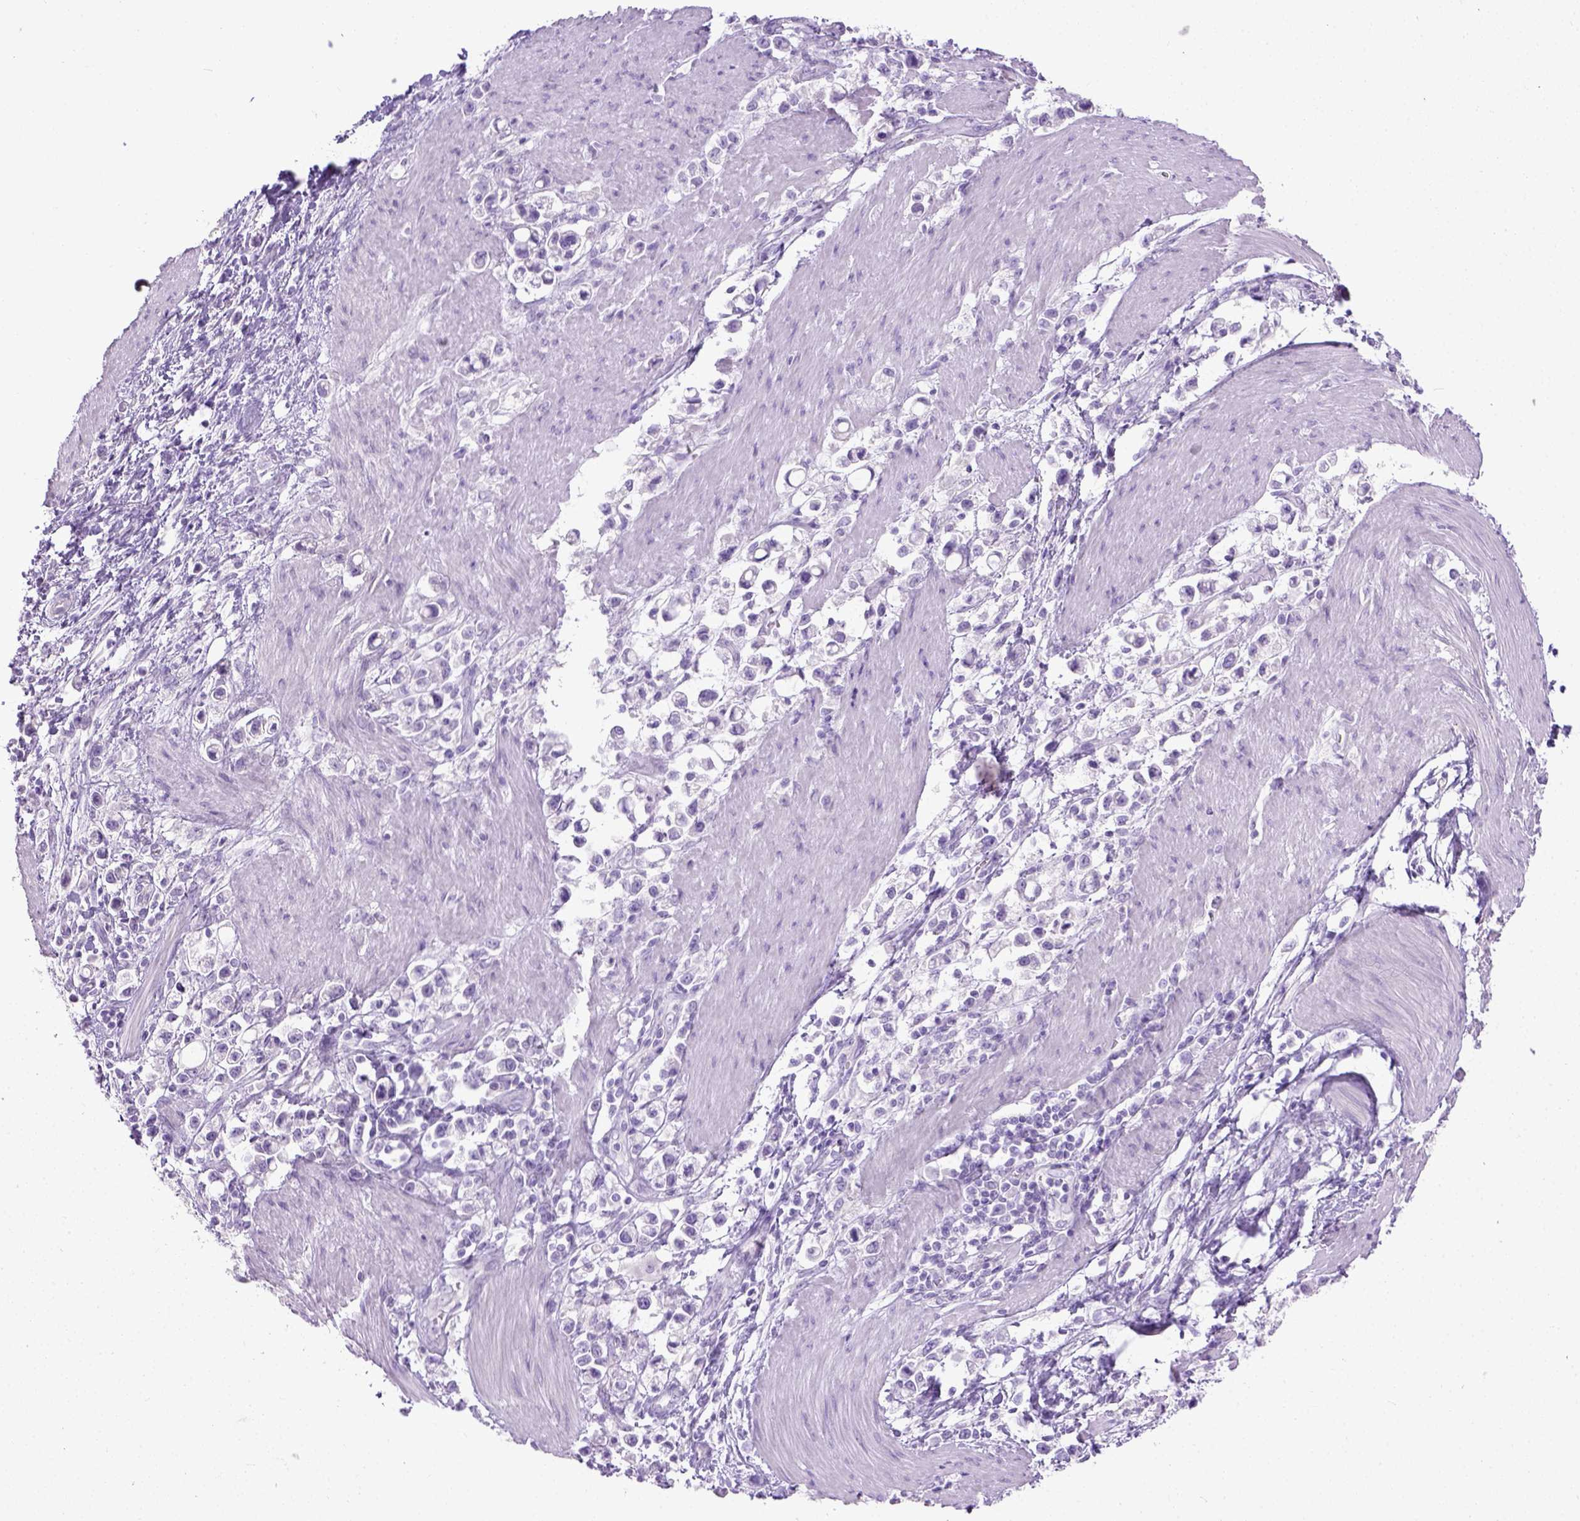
{"staining": {"intensity": "negative", "quantity": "none", "location": "none"}, "tissue": "stomach cancer", "cell_type": "Tumor cells", "image_type": "cancer", "snomed": [{"axis": "morphology", "description": "Adenocarcinoma, NOS"}, {"axis": "topography", "description": "Stomach"}], "caption": "Photomicrograph shows no significant protein expression in tumor cells of adenocarcinoma (stomach).", "gene": "CYP24A1", "patient": {"sex": "male", "age": 63}}